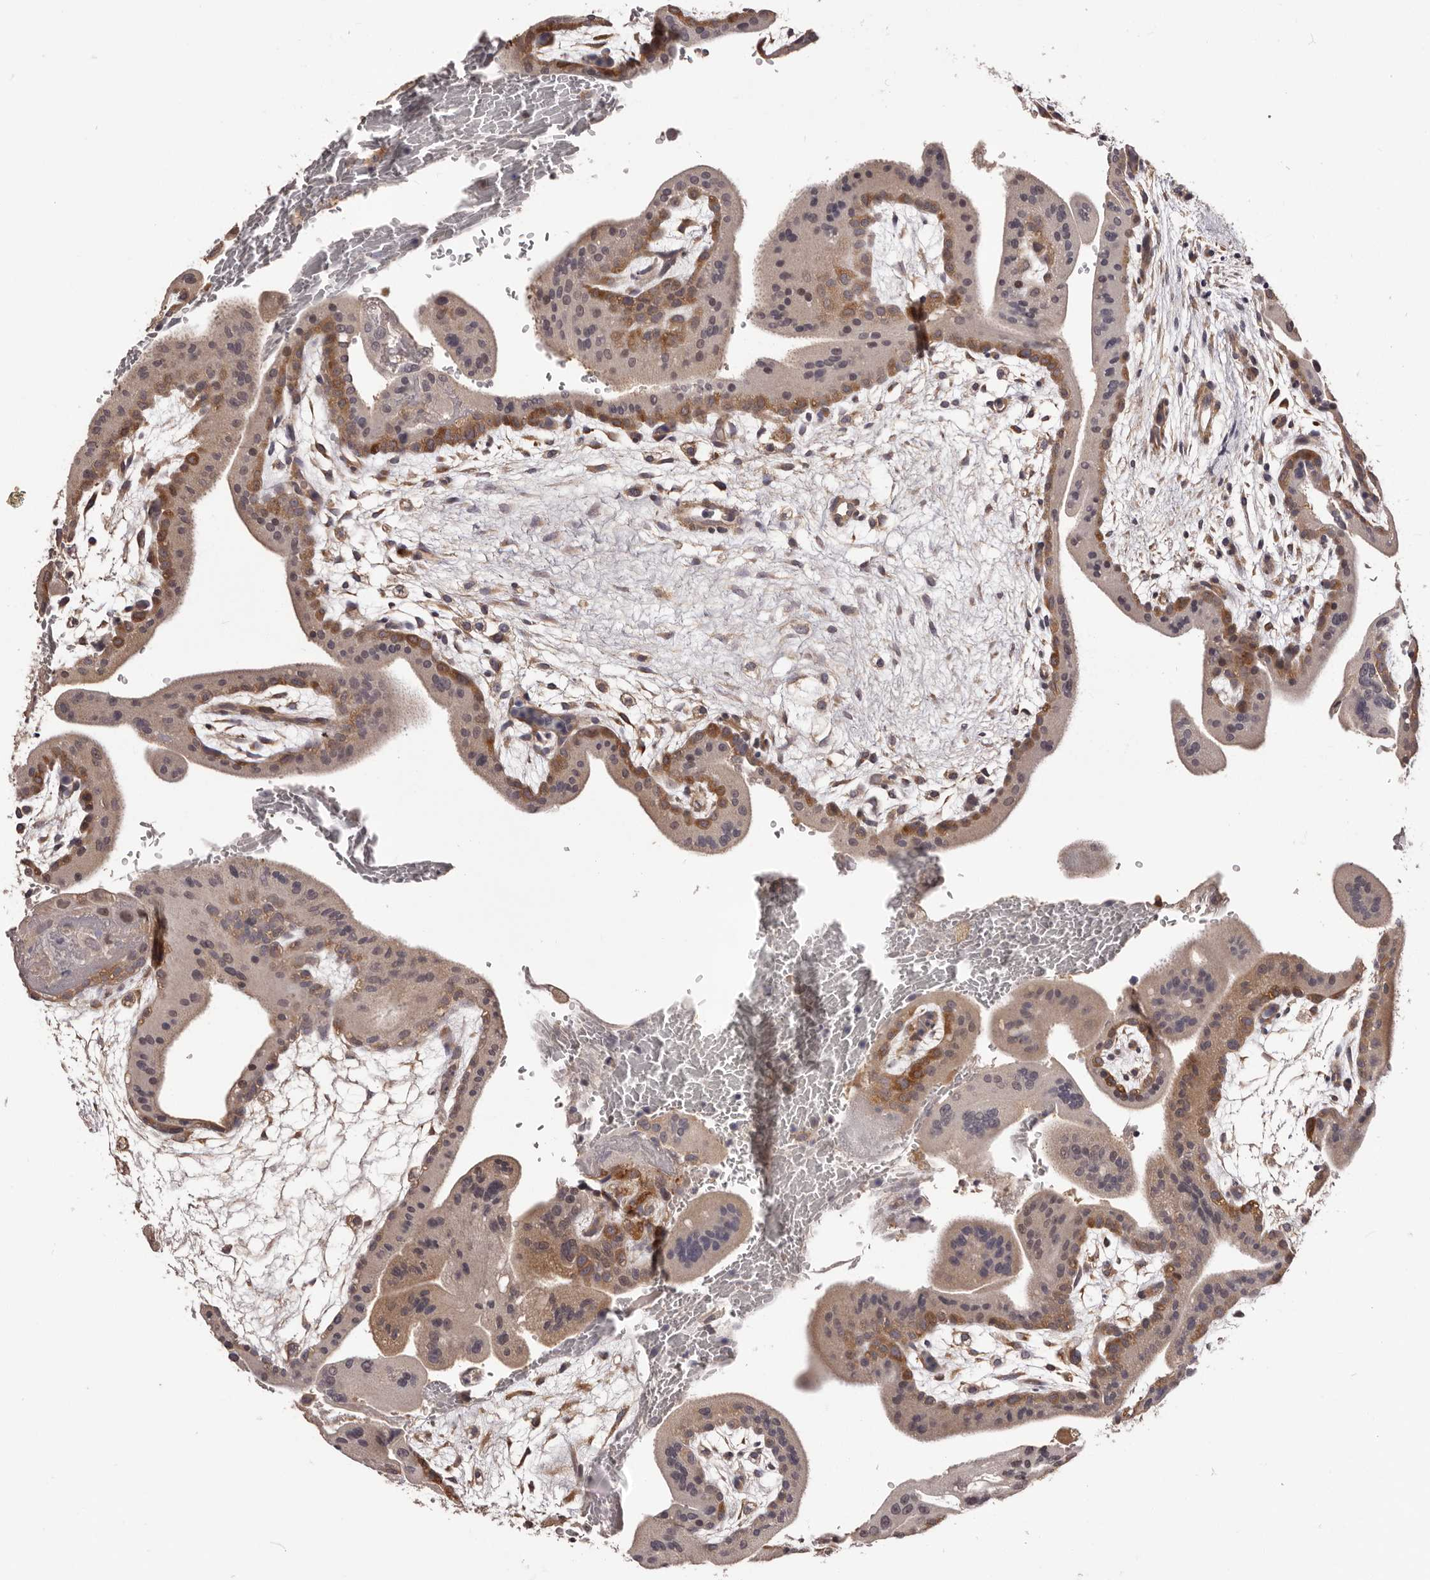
{"staining": {"intensity": "moderate", "quantity": "25%-75%", "location": "cytoplasmic/membranous"}, "tissue": "placenta", "cell_type": "Trophoblastic cells", "image_type": "normal", "snomed": [{"axis": "morphology", "description": "Normal tissue, NOS"}, {"axis": "topography", "description": "Placenta"}], "caption": "A high-resolution photomicrograph shows IHC staining of benign placenta, which displays moderate cytoplasmic/membranous staining in approximately 25%-75% of trophoblastic cells.", "gene": "LTV1", "patient": {"sex": "female", "age": 35}}